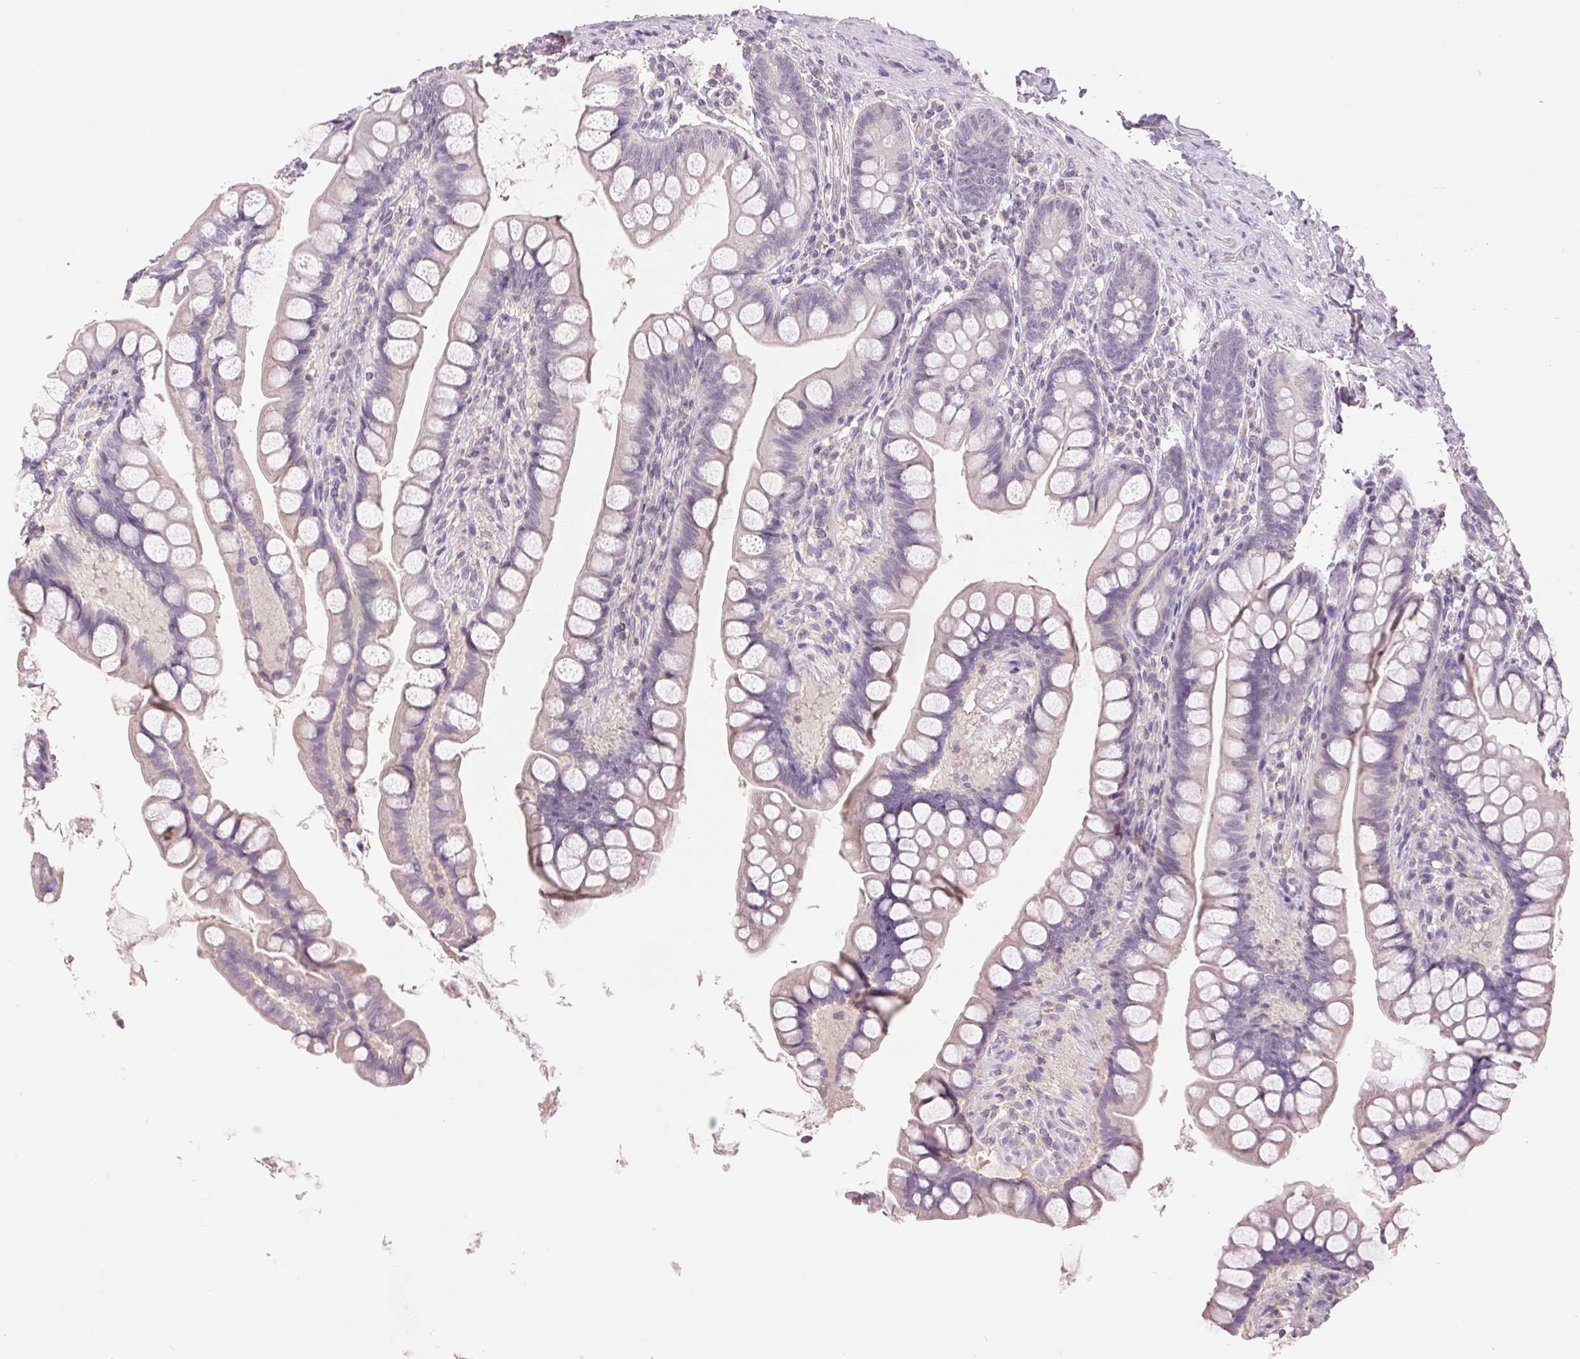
{"staining": {"intensity": "negative", "quantity": "none", "location": "none"}, "tissue": "small intestine", "cell_type": "Glandular cells", "image_type": "normal", "snomed": [{"axis": "morphology", "description": "Normal tissue, NOS"}, {"axis": "topography", "description": "Small intestine"}], "caption": "An immunohistochemistry (IHC) photomicrograph of benign small intestine is shown. There is no staining in glandular cells of small intestine. Brightfield microscopy of immunohistochemistry stained with DAB (brown) and hematoxylin (blue), captured at high magnification.", "gene": "FXYD4", "patient": {"sex": "male", "age": 70}}